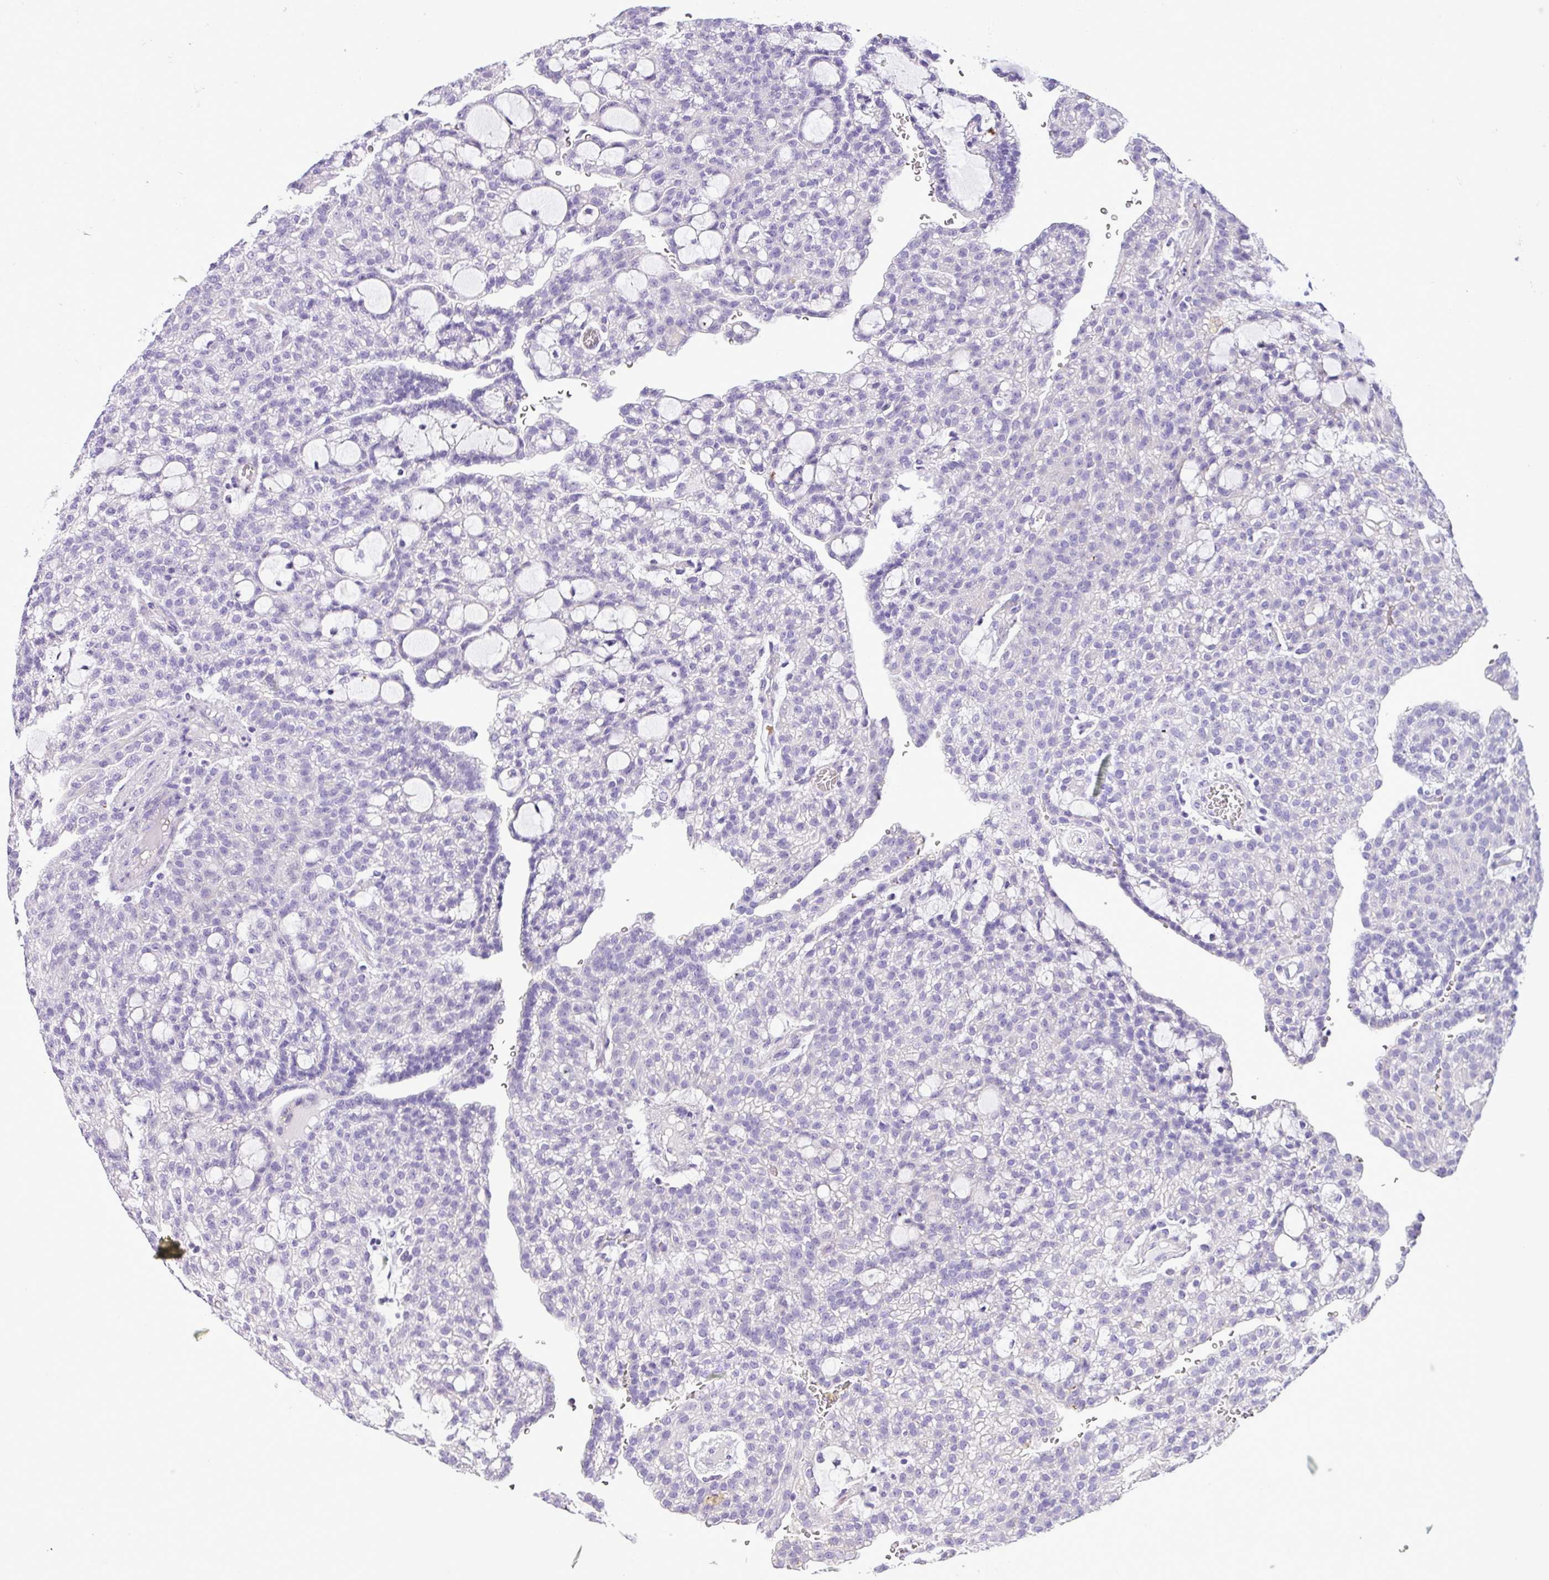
{"staining": {"intensity": "negative", "quantity": "none", "location": "none"}, "tissue": "renal cancer", "cell_type": "Tumor cells", "image_type": "cancer", "snomed": [{"axis": "morphology", "description": "Adenocarcinoma, NOS"}, {"axis": "topography", "description": "Kidney"}], "caption": "Renal adenocarcinoma stained for a protein using immunohistochemistry (IHC) demonstrates no positivity tumor cells.", "gene": "ZNF334", "patient": {"sex": "male", "age": 63}}